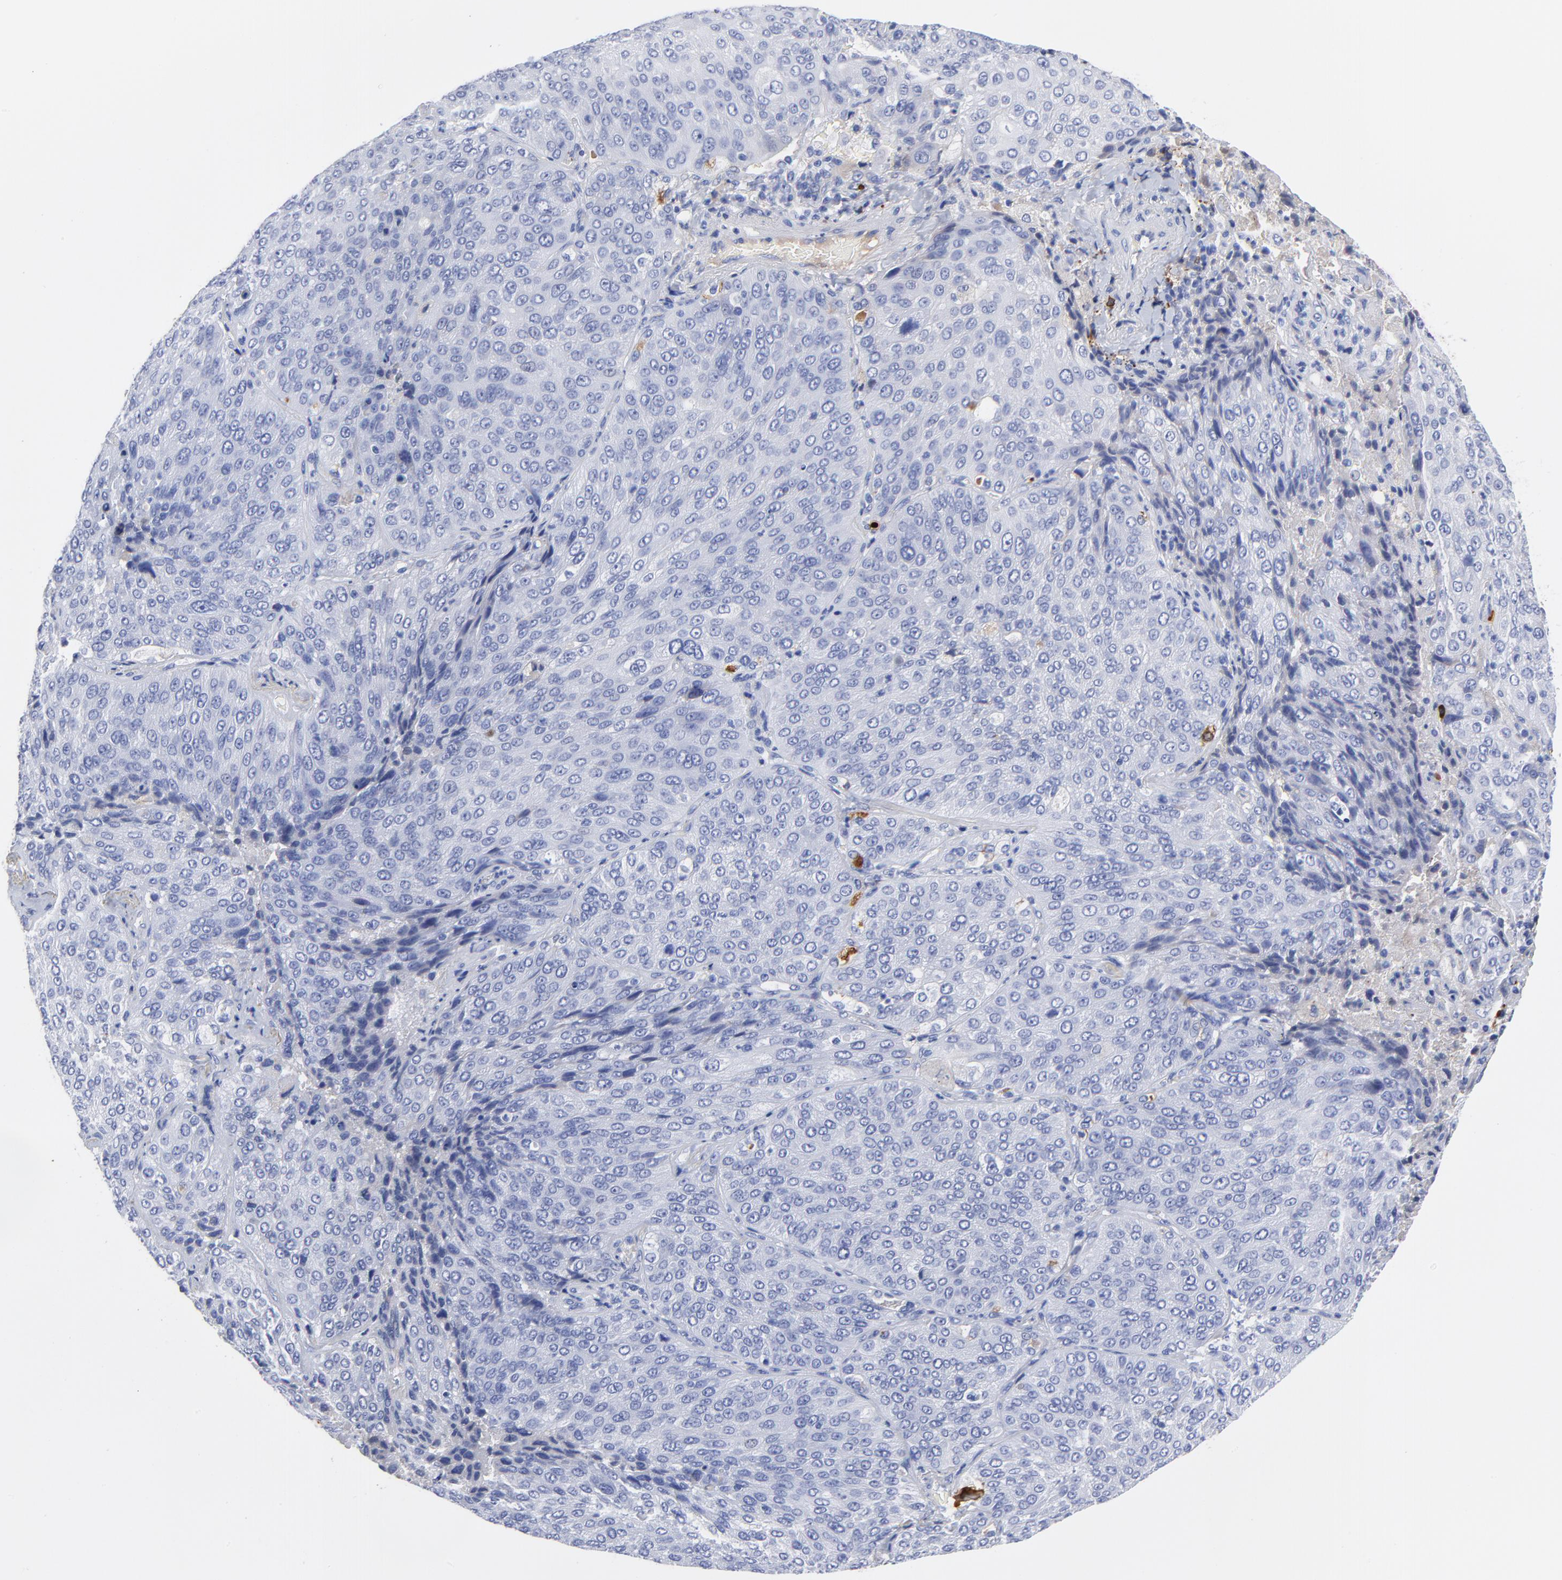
{"staining": {"intensity": "negative", "quantity": "none", "location": "none"}, "tissue": "lung cancer", "cell_type": "Tumor cells", "image_type": "cancer", "snomed": [{"axis": "morphology", "description": "Squamous cell carcinoma, NOS"}, {"axis": "topography", "description": "Lung"}], "caption": "Tumor cells are negative for protein expression in human lung cancer.", "gene": "IGLV3-10", "patient": {"sex": "male", "age": 54}}